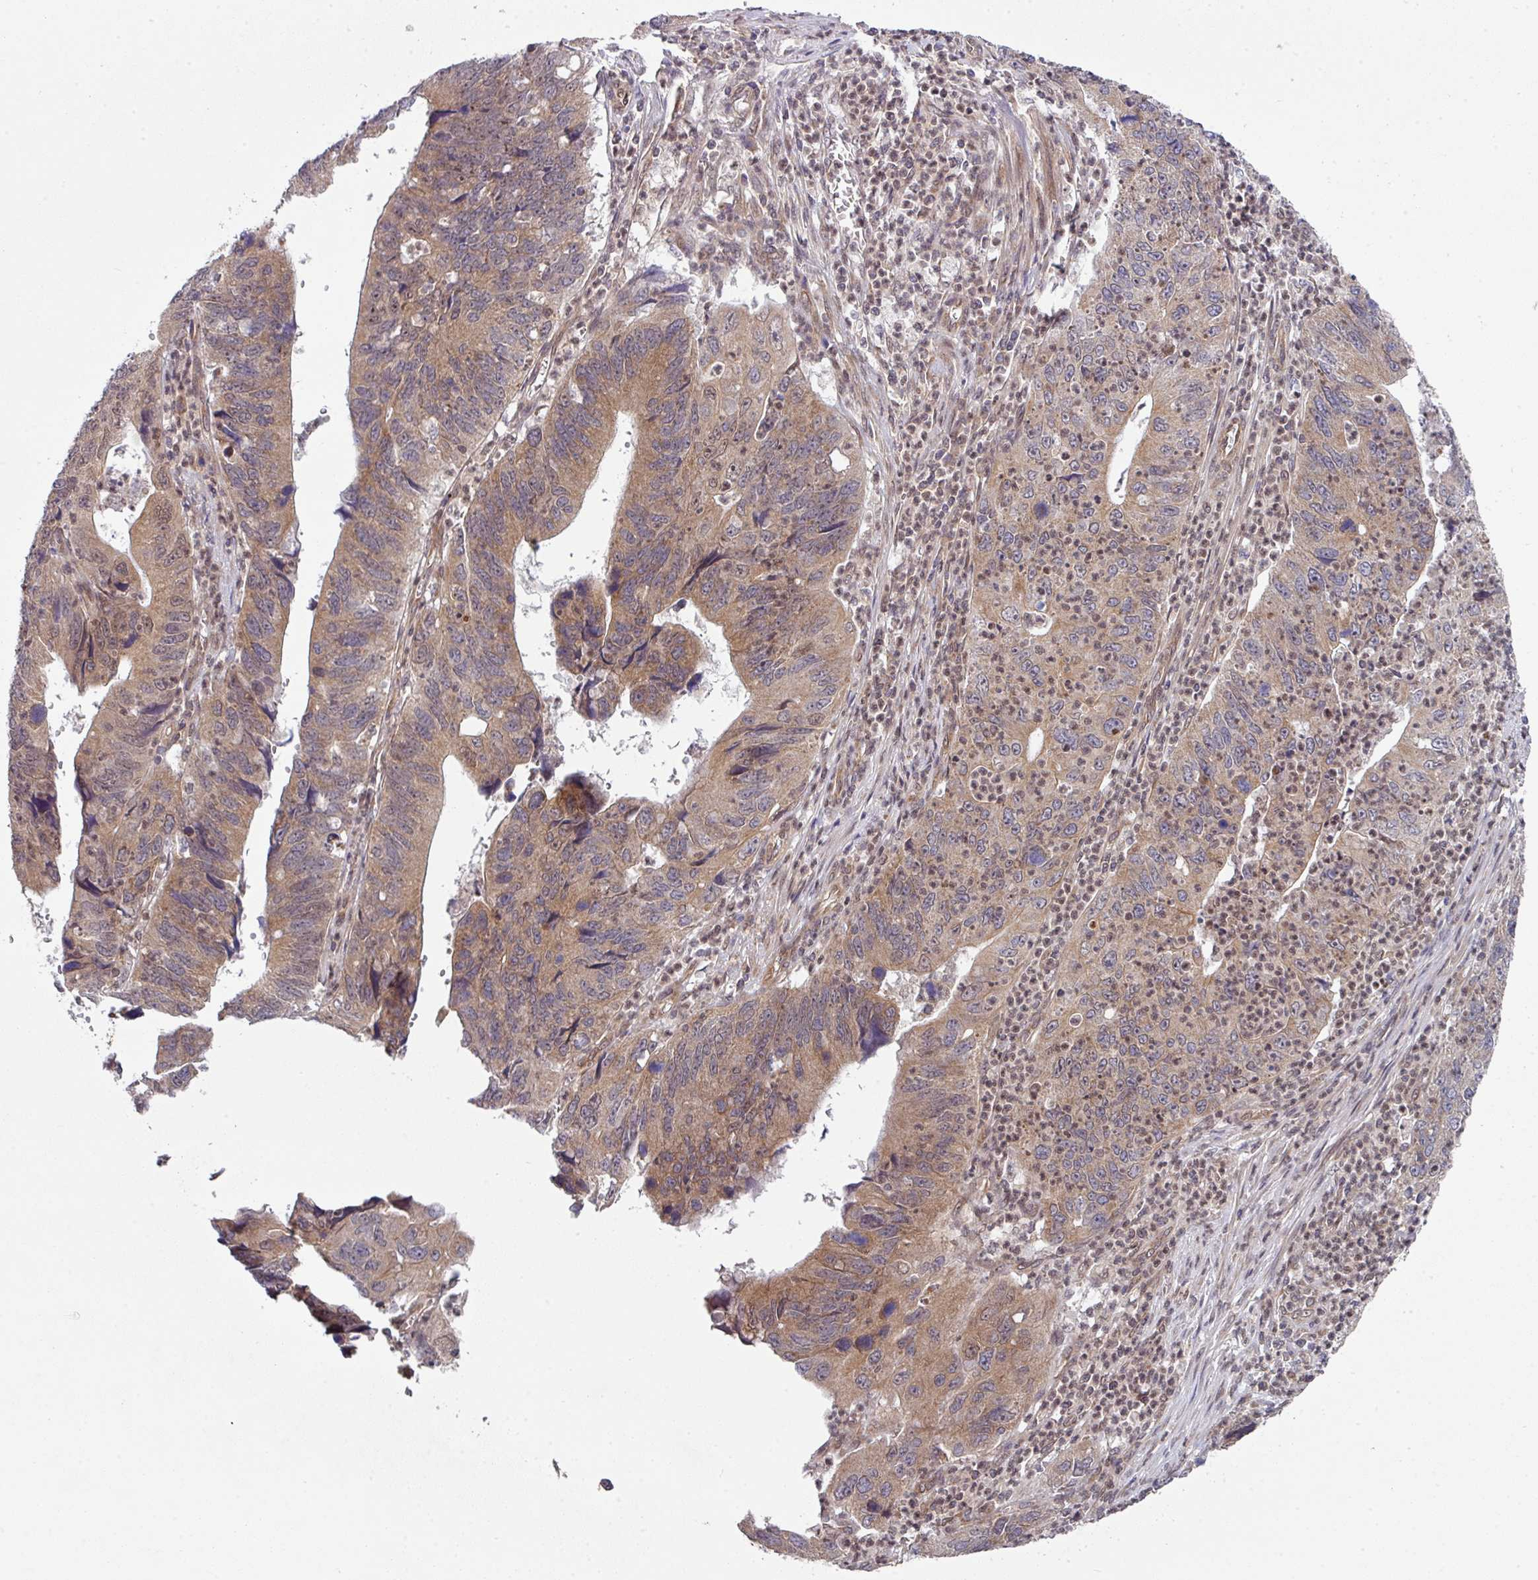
{"staining": {"intensity": "moderate", "quantity": ">75%", "location": "cytoplasmic/membranous,nuclear"}, "tissue": "stomach cancer", "cell_type": "Tumor cells", "image_type": "cancer", "snomed": [{"axis": "morphology", "description": "Adenocarcinoma, NOS"}, {"axis": "topography", "description": "Stomach"}], "caption": "Protein expression analysis of stomach cancer (adenocarcinoma) displays moderate cytoplasmic/membranous and nuclear expression in approximately >75% of tumor cells.", "gene": "CAMLG", "patient": {"sex": "male", "age": 59}}